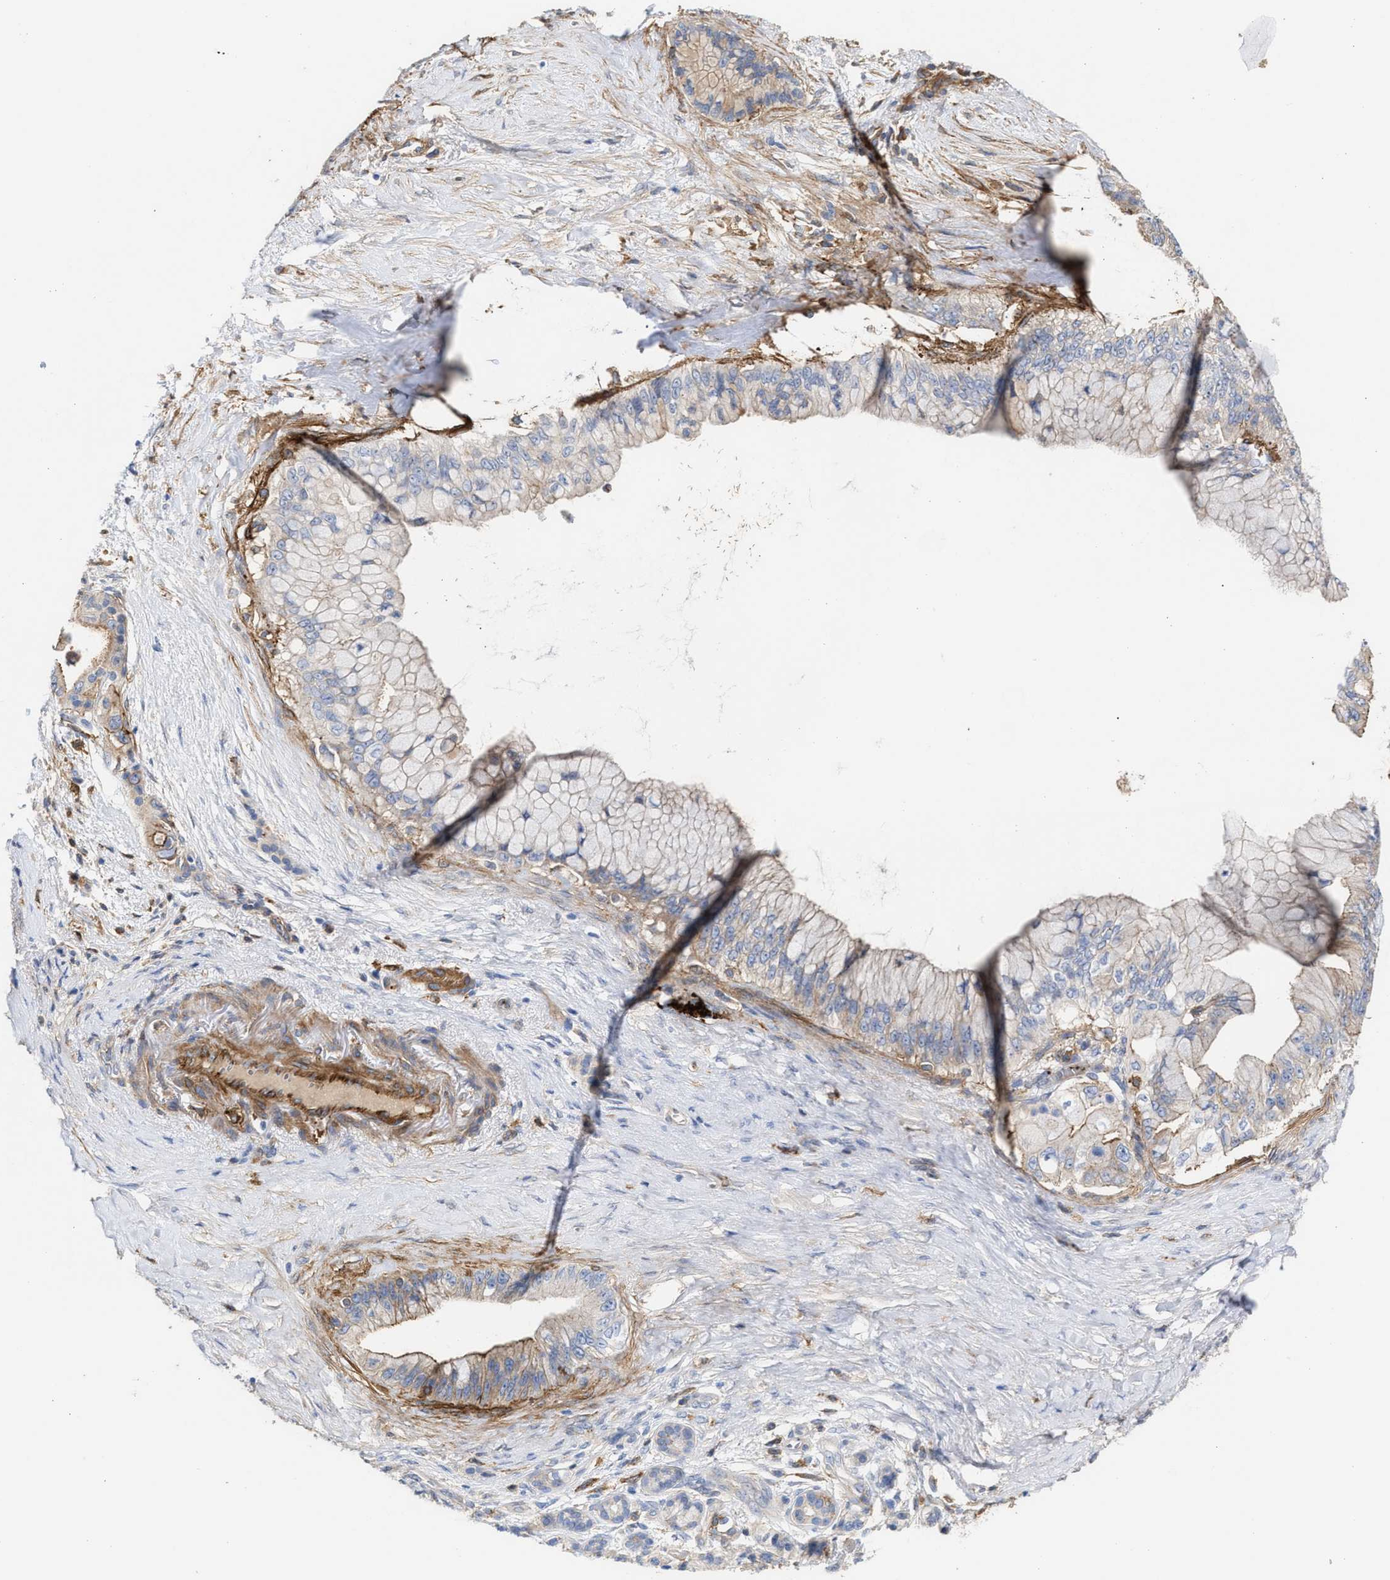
{"staining": {"intensity": "negative", "quantity": "none", "location": "none"}, "tissue": "pancreatic cancer", "cell_type": "Tumor cells", "image_type": "cancer", "snomed": [{"axis": "morphology", "description": "Adenocarcinoma, NOS"}, {"axis": "topography", "description": "Pancreas"}], "caption": "Protein analysis of pancreatic adenocarcinoma exhibits no significant expression in tumor cells.", "gene": "HS3ST5", "patient": {"sex": "male", "age": 59}}